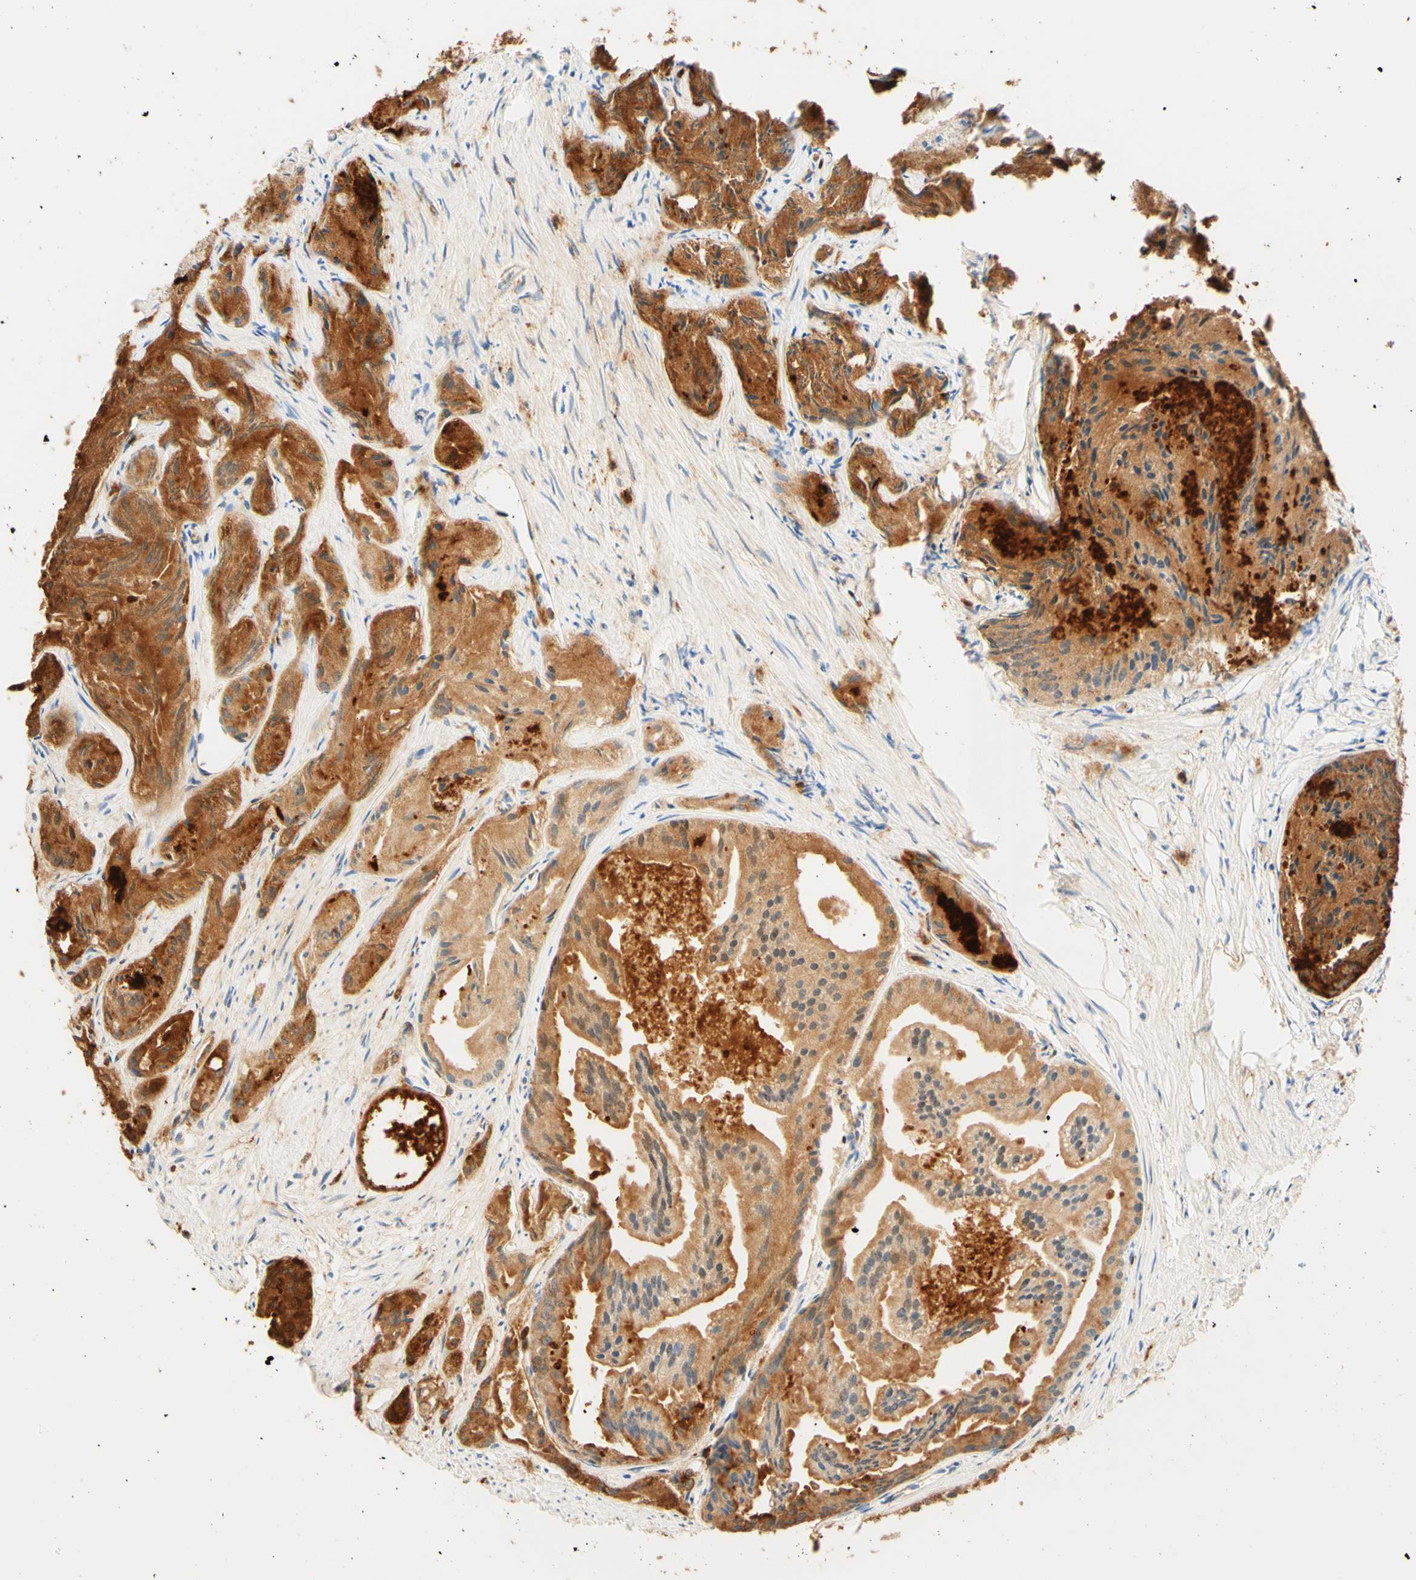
{"staining": {"intensity": "moderate", "quantity": "25%-75%", "location": "cytoplasmic/membranous"}, "tissue": "prostate cancer", "cell_type": "Tumor cells", "image_type": "cancer", "snomed": [{"axis": "morphology", "description": "Adenocarcinoma, Low grade"}, {"axis": "topography", "description": "Prostate"}], "caption": "Tumor cells exhibit medium levels of moderate cytoplasmic/membranous positivity in approximately 25%-75% of cells in human prostate cancer (low-grade adenocarcinoma). (DAB (3,3'-diaminobenzidine) IHC with brightfield microscopy, high magnification).", "gene": "CD63", "patient": {"sex": "male", "age": 72}}